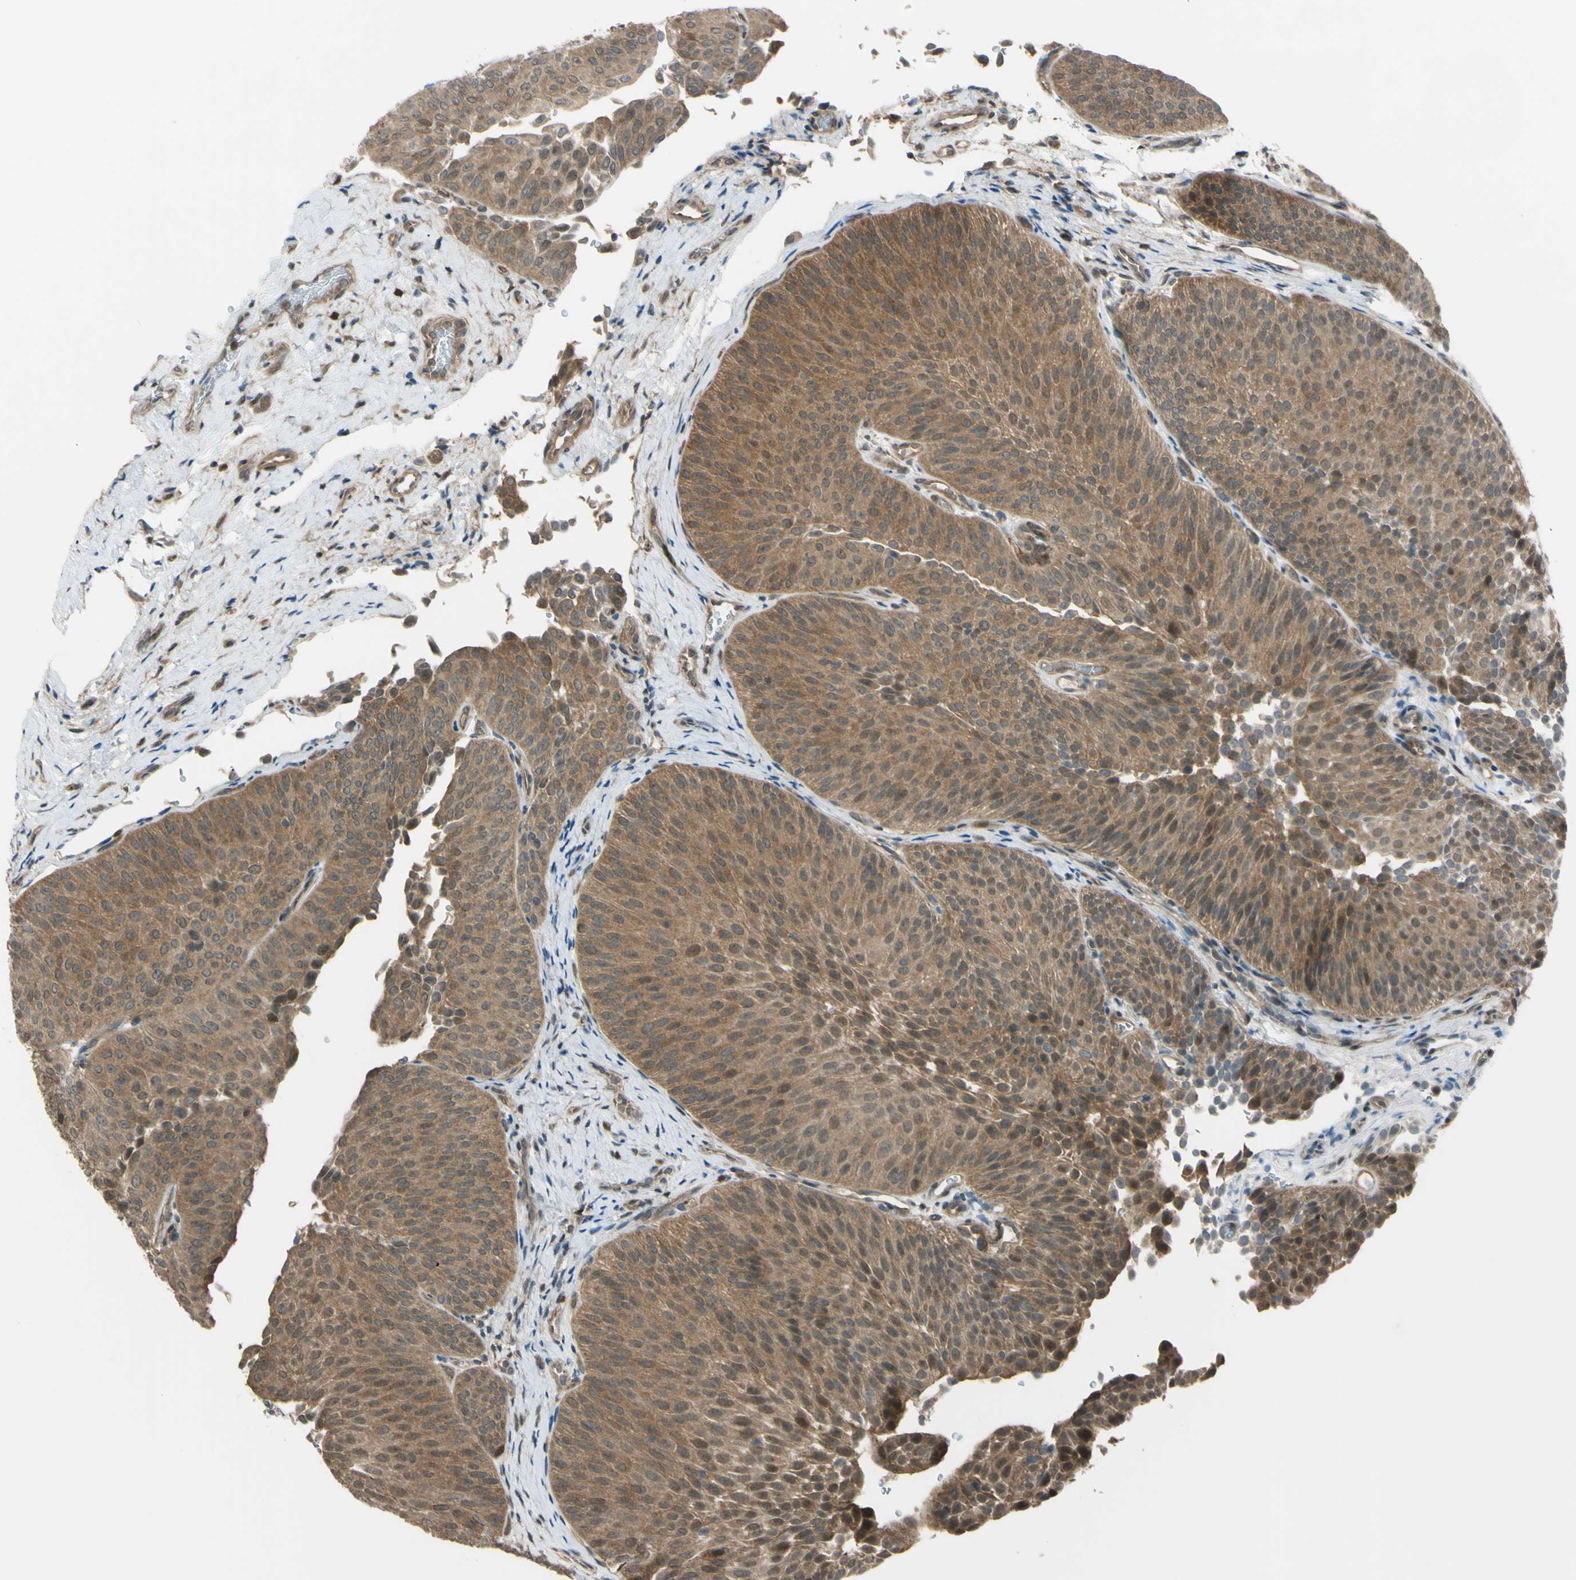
{"staining": {"intensity": "moderate", "quantity": ">75%", "location": "cytoplasmic/membranous"}, "tissue": "urothelial cancer", "cell_type": "Tumor cells", "image_type": "cancer", "snomed": [{"axis": "morphology", "description": "Urothelial carcinoma, Low grade"}, {"axis": "topography", "description": "Urinary bladder"}], "caption": "Protein analysis of urothelial cancer tissue reveals moderate cytoplasmic/membranous positivity in about >75% of tumor cells.", "gene": "YWHAQ", "patient": {"sex": "female", "age": 60}}